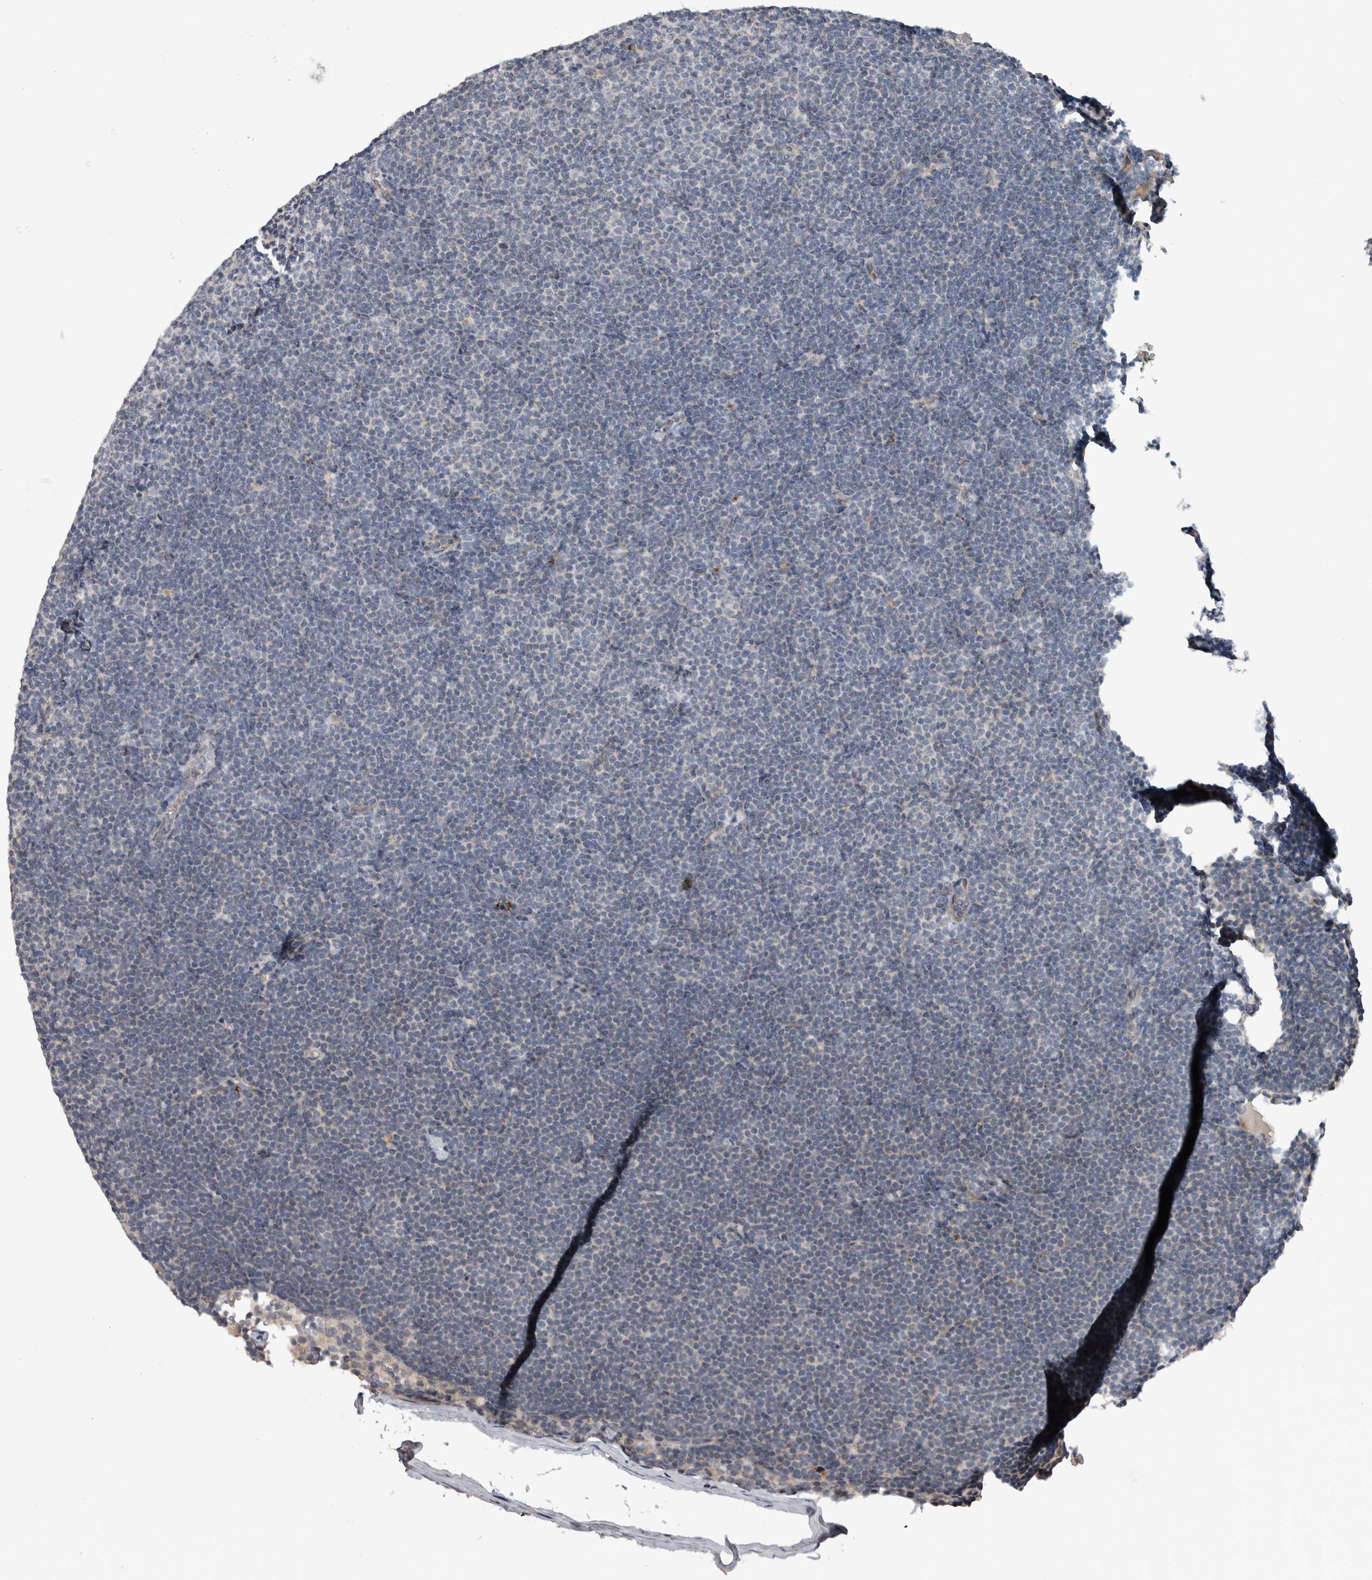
{"staining": {"intensity": "negative", "quantity": "none", "location": "none"}, "tissue": "lymphoma", "cell_type": "Tumor cells", "image_type": "cancer", "snomed": [{"axis": "morphology", "description": "Malignant lymphoma, non-Hodgkin's type, Low grade"}, {"axis": "topography", "description": "Lymph node"}], "caption": "Human malignant lymphoma, non-Hodgkin's type (low-grade) stained for a protein using immunohistochemistry (IHC) displays no expression in tumor cells.", "gene": "FAM83G", "patient": {"sex": "female", "age": 53}}